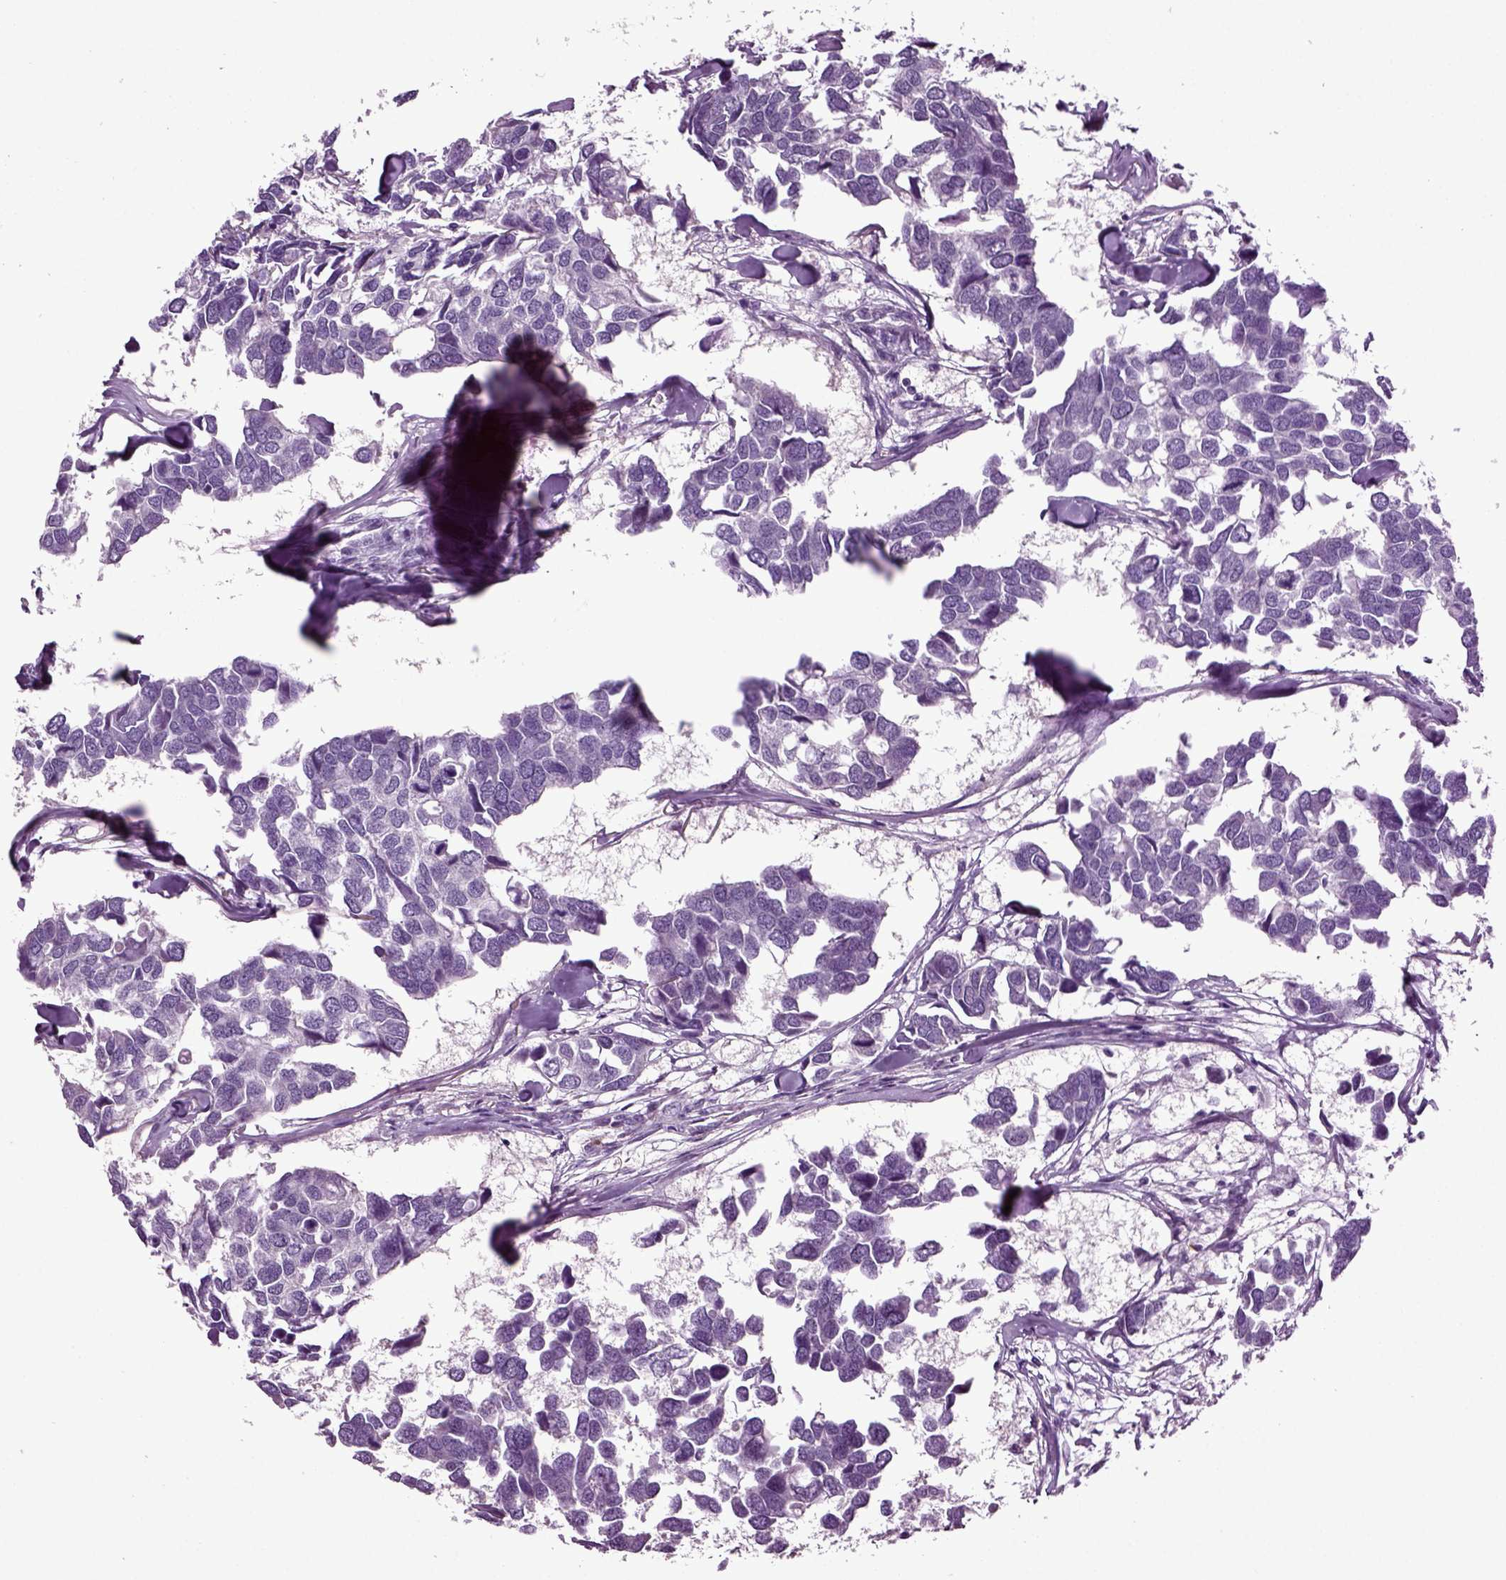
{"staining": {"intensity": "negative", "quantity": "none", "location": "none"}, "tissue": "breast cancer", "cell_type": "Tumor cells", "image_type": "cancer", "snomed": [{"axis": "morphology", "description": "Duct carcinoma"}, {"axis": "topography", "description": "Breast"}], "caption": "DAB immunohistochemical staining of breast infiltrating ductal carcinoma displays no significant staining in tumor cells.", "gene": "PLCH2", "patient": {"sex": "female", "age": 83}}